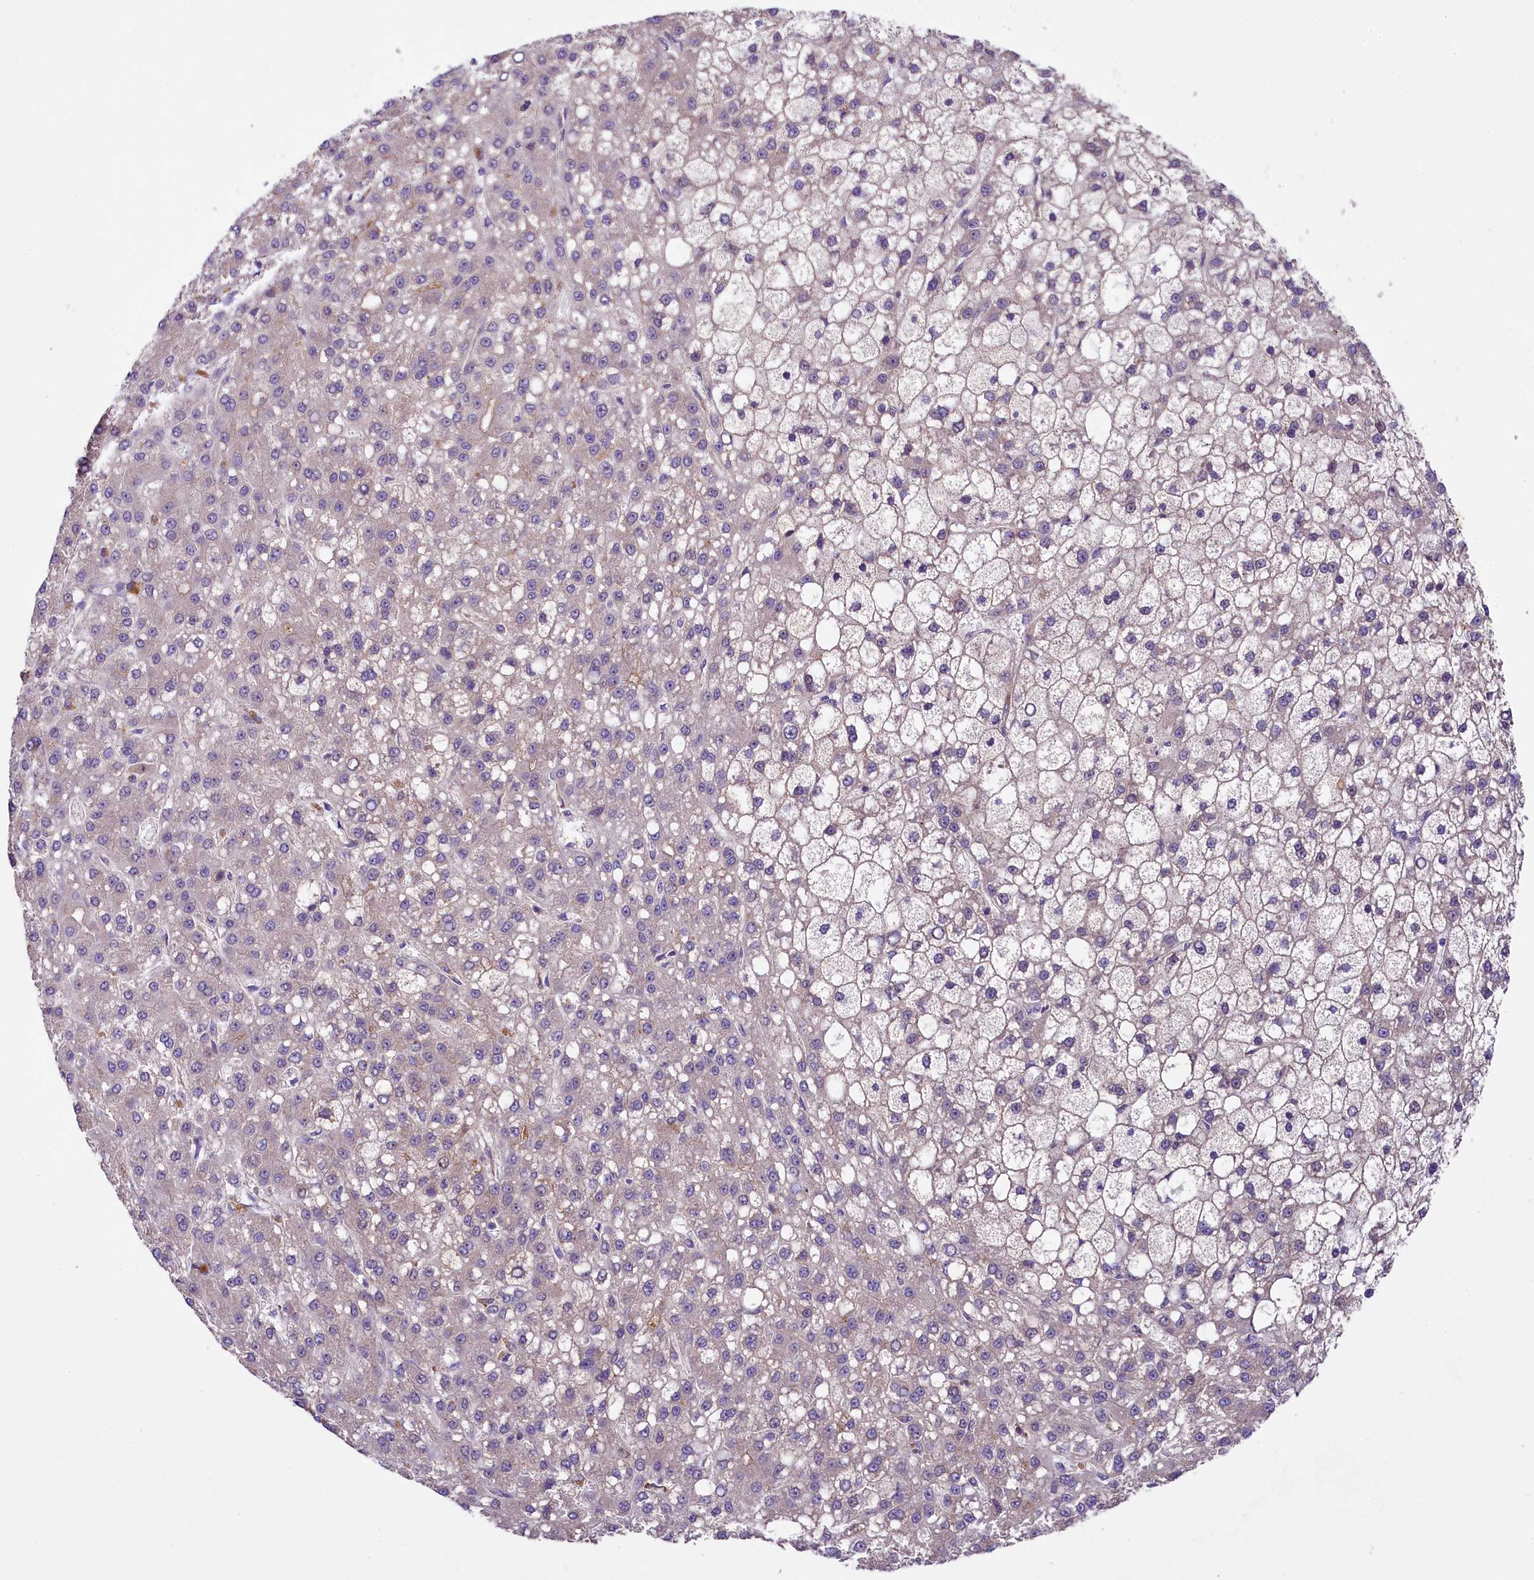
{"staining": {"intensity": "negative", "quantity": "none", "location": "none"}, "tissue": "liver cancer", "cell_type": "Tumor cells", "image_type": "cancer", "snomed": [{"axis": "morphology", "description": "Carcinoma, Hepatocellular, NOS"}, {"axis": "topography", "description": "Liver"}], "caption": "This is a histopathology image of IHC staining of liver cancer (hepatocellular carcinoma), which shows no expression in tumor cells.", "gene": "UBXN6", "patient": {"sex": "male", "age": 67}}